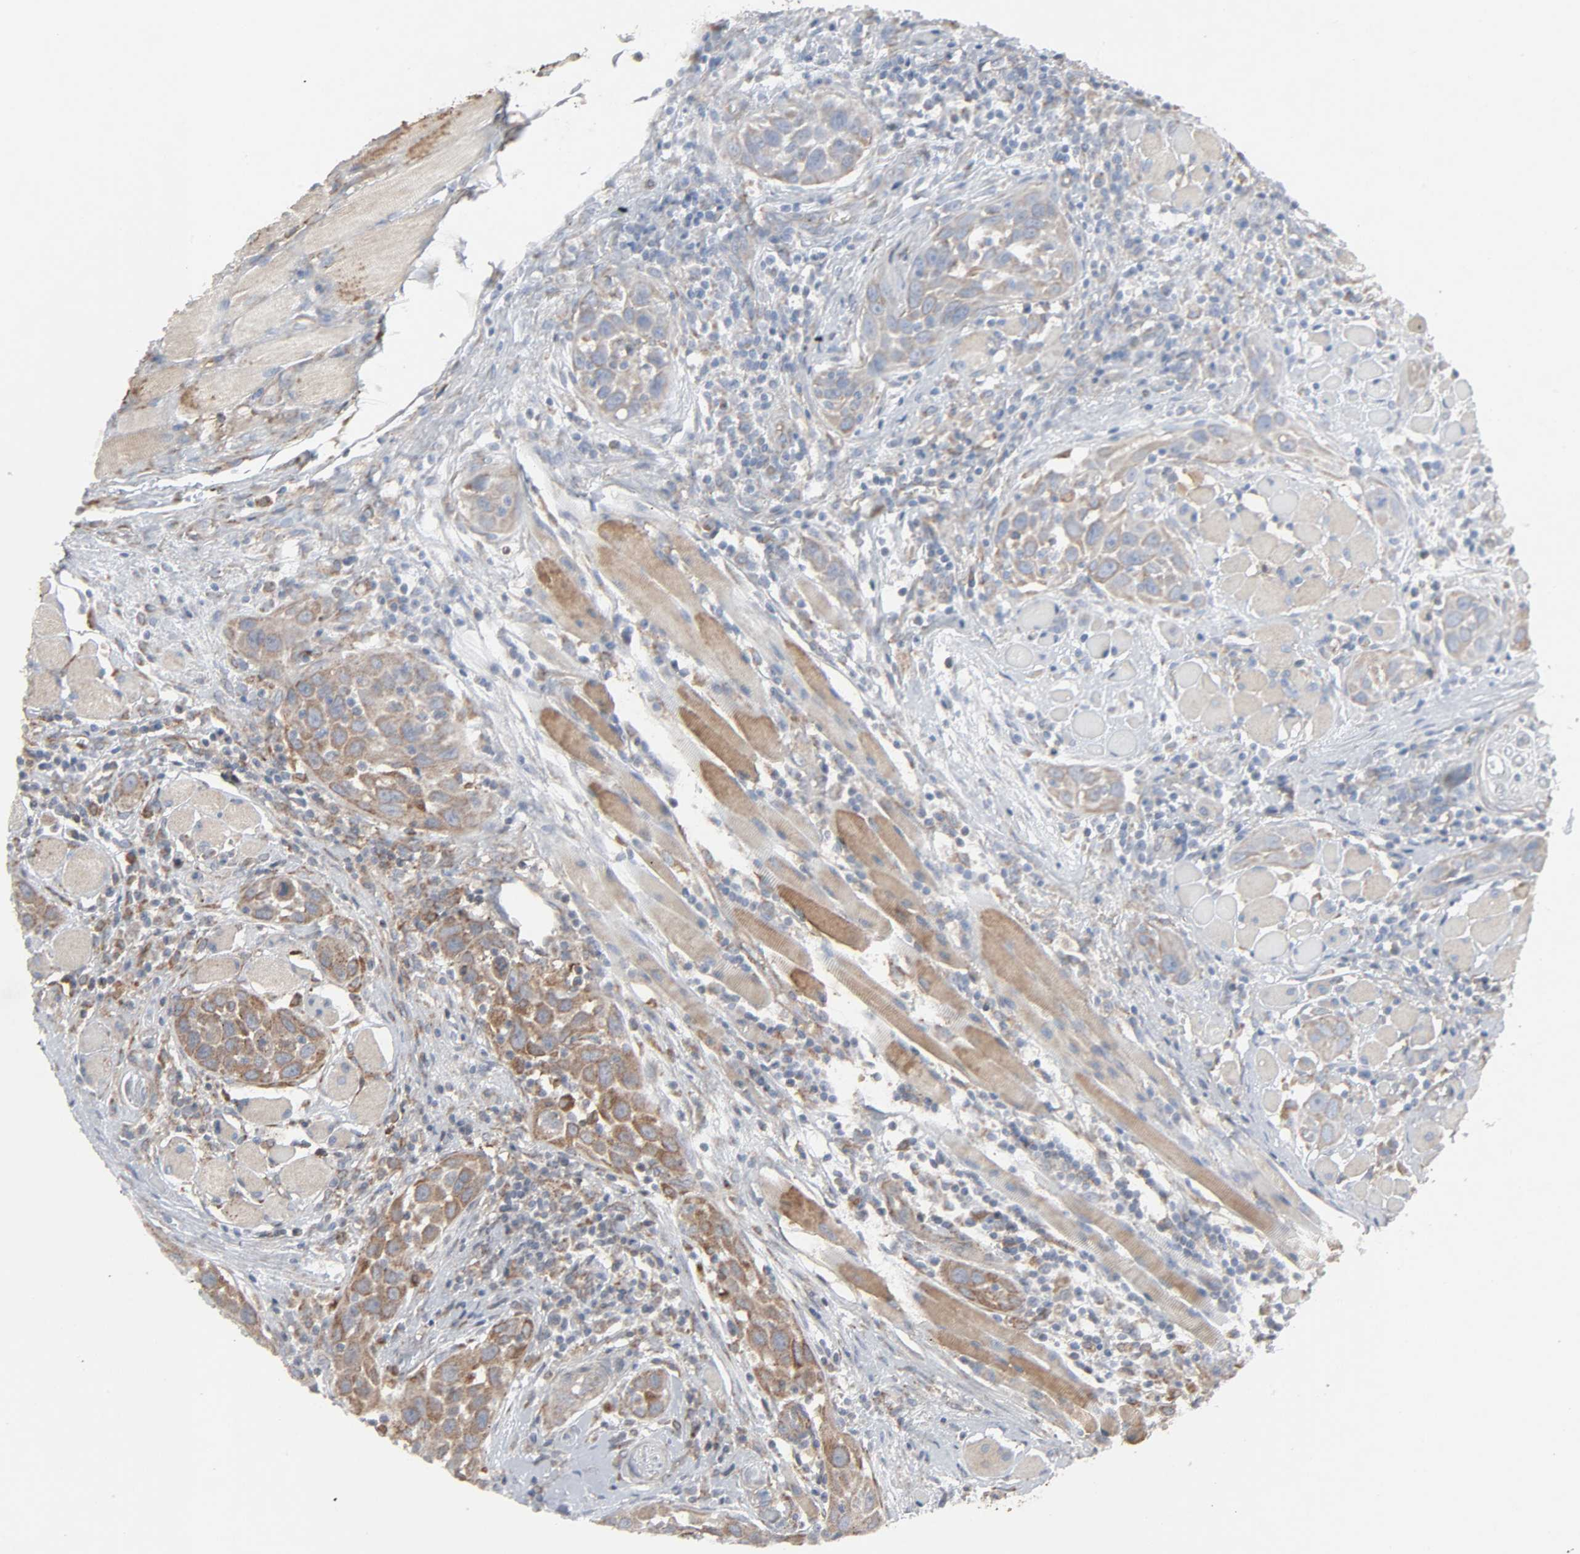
{"staining": {"intensity": "moderate", "quantity": ">75%", "location": "cytoplasmic/membranous"}, "tissue": "head and neck cancer", "cell_type": "Tumor cells", "image_type": "cancer", "snomed": [{"axis": "morphology", "description": "Squamous cell carcinoma, NOS"}, {"axis": "topography", "description": "Oral tissue"}, {"axis": "topography", "description": "Head-Neck"}], "caption": "Protein expression by IHC demonstrates moderate cytoplasmic/membranous expression in approximately >75% of tumor cells in head and neck squamous cell carcinoma. (IHC, brightfield microscopy, high magnification).", "gene": "ADCY4", "patient": {"sex": "female", "age": 50}}